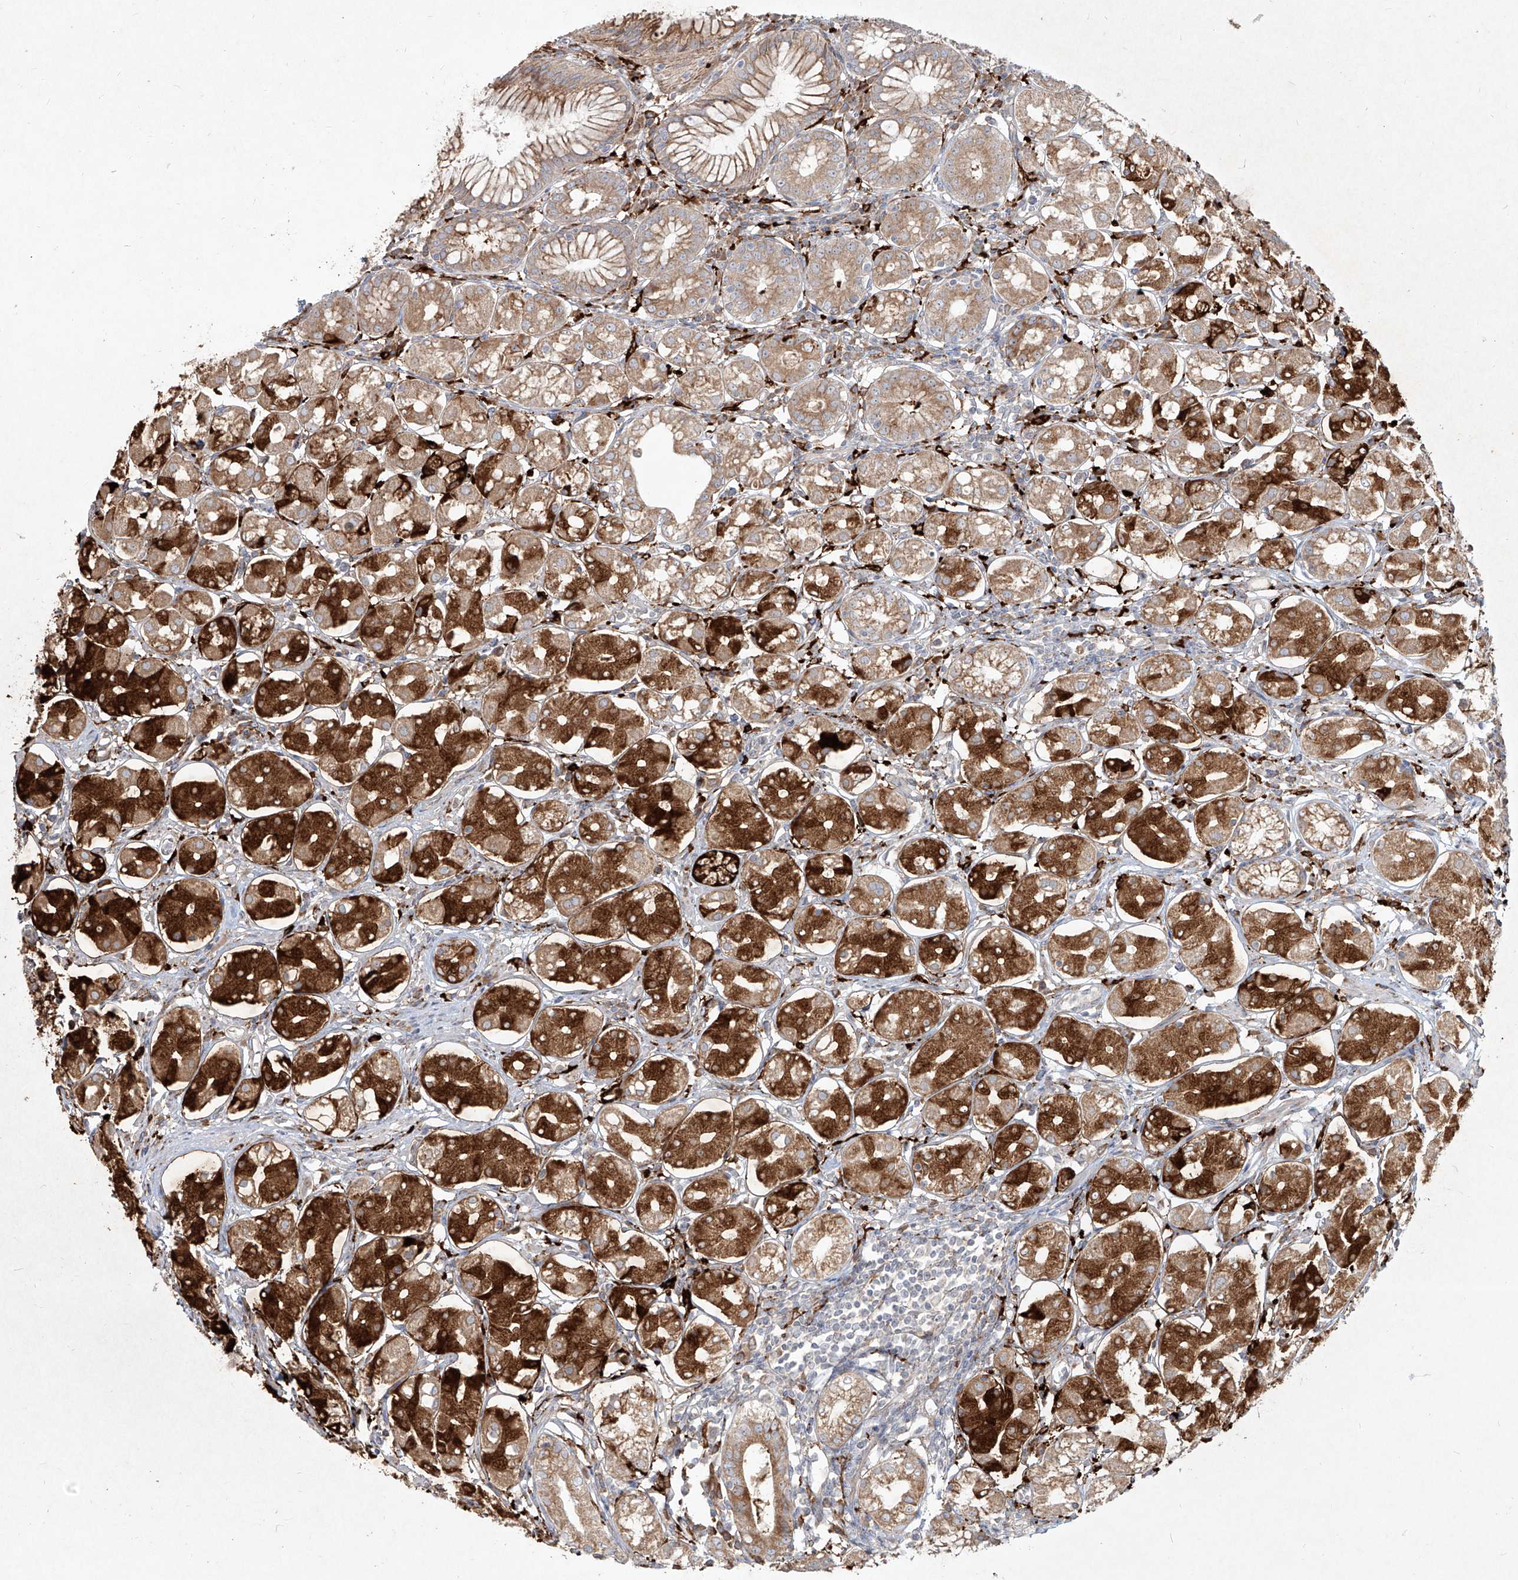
{"staining": {"intensity": "strong", "quantity": "25%-75%", "location": "cytoplasmic/membranous"}, "tissue": "stomach", "cell_type": "Glandular cells", "image_type": "normal", "snomed": [{"axis": "morphology", "description": "Normal tissue, NOS"}, {"axis": "topography", "description": "Stomach, lower"}], "caption": "Protein expression analysis of normal stomach exhibits strong cytoplasmic/membranous expression in about 25%-75% of glandular cells. The protein is shown in brown color, while the nuclei are stained blue.", "gene": "CD209", "patient": {"sex": "female", "age": 56}}